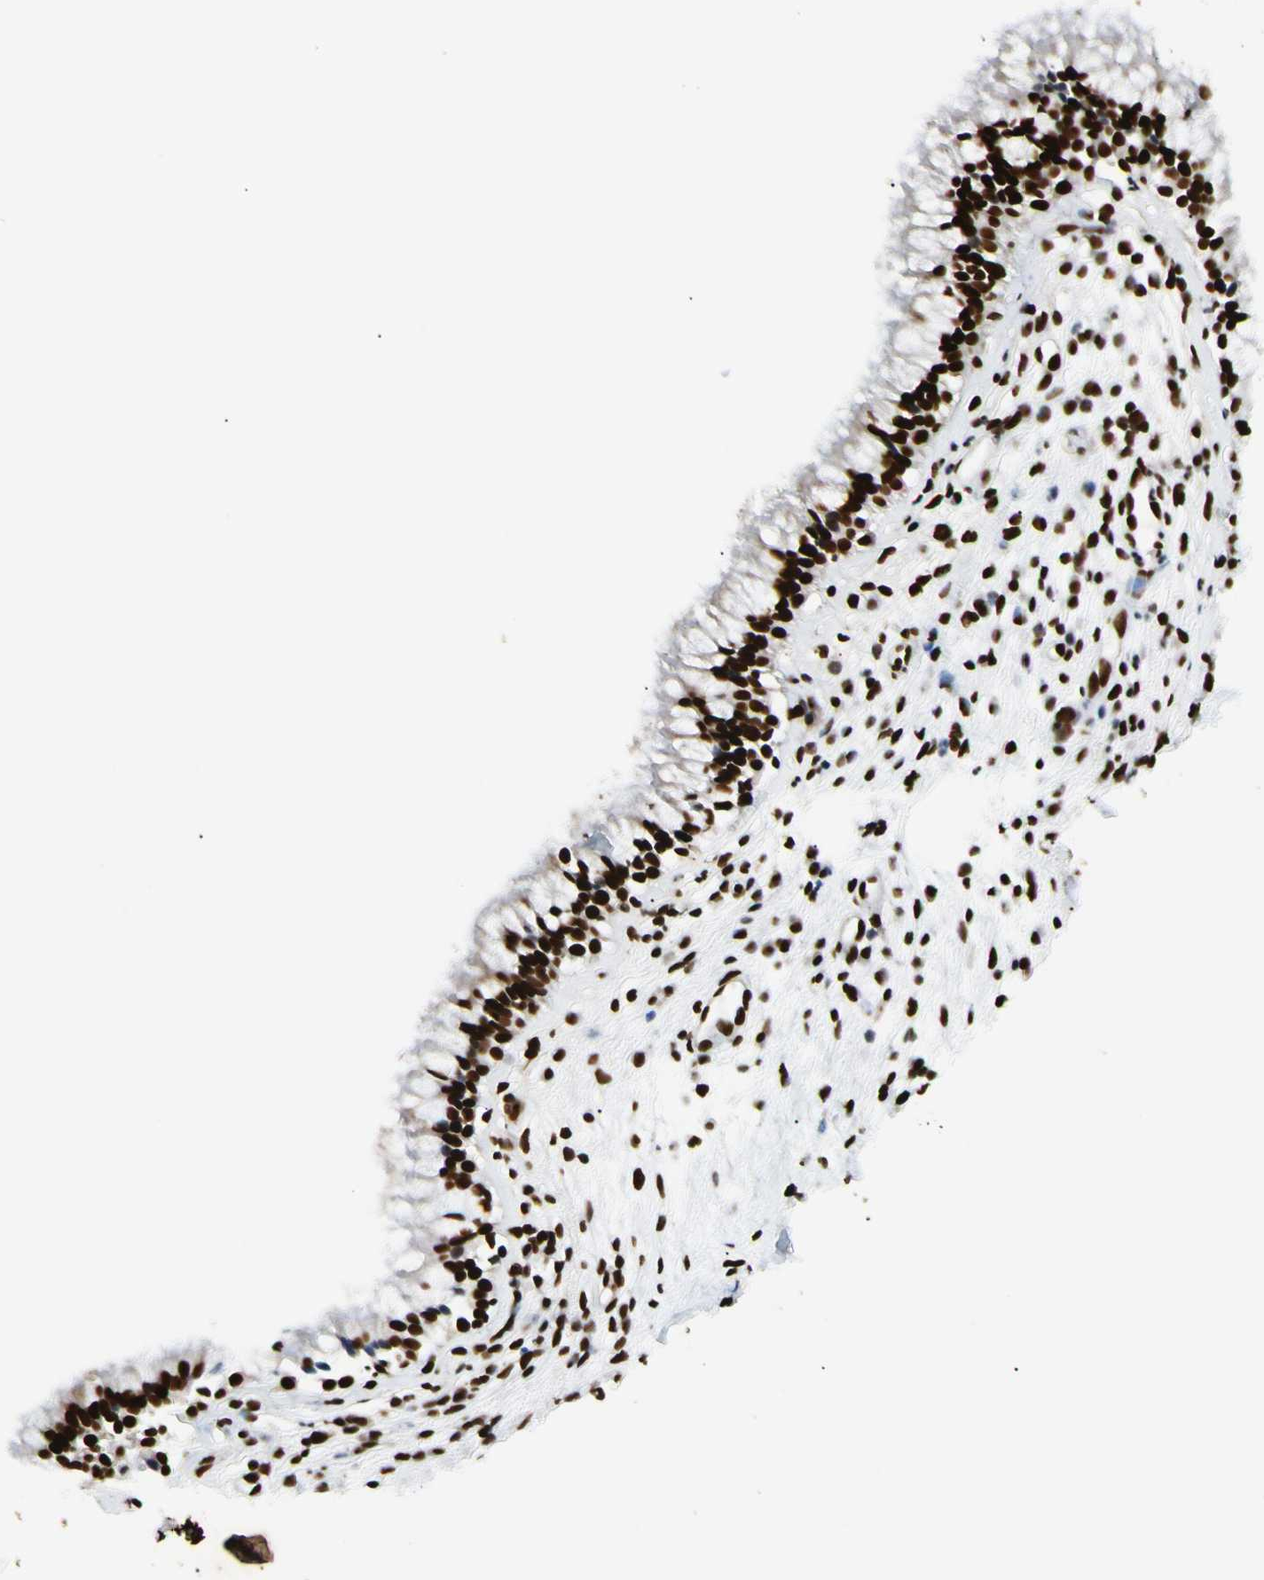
{"staining": {"intensity": "strong", "quantity": ">75%", "location": "nuclear"}, "tissue": "nasopharynx", "cell_type": "Respiratory epithelial cells", "image_type": "normal", "snomed": [{"axis": "morphology", "description": "Normal tissue, NOS"}, {"axis": "topography", "description": "Nasopharynx"}], "caption": "Protein staining of normal nasopharynx exhibits strong nuclear staining in approximately >75% of respiratory epithelial cells.", "gene": "FUS", "patient": {"sex": "male", "age": 21}}